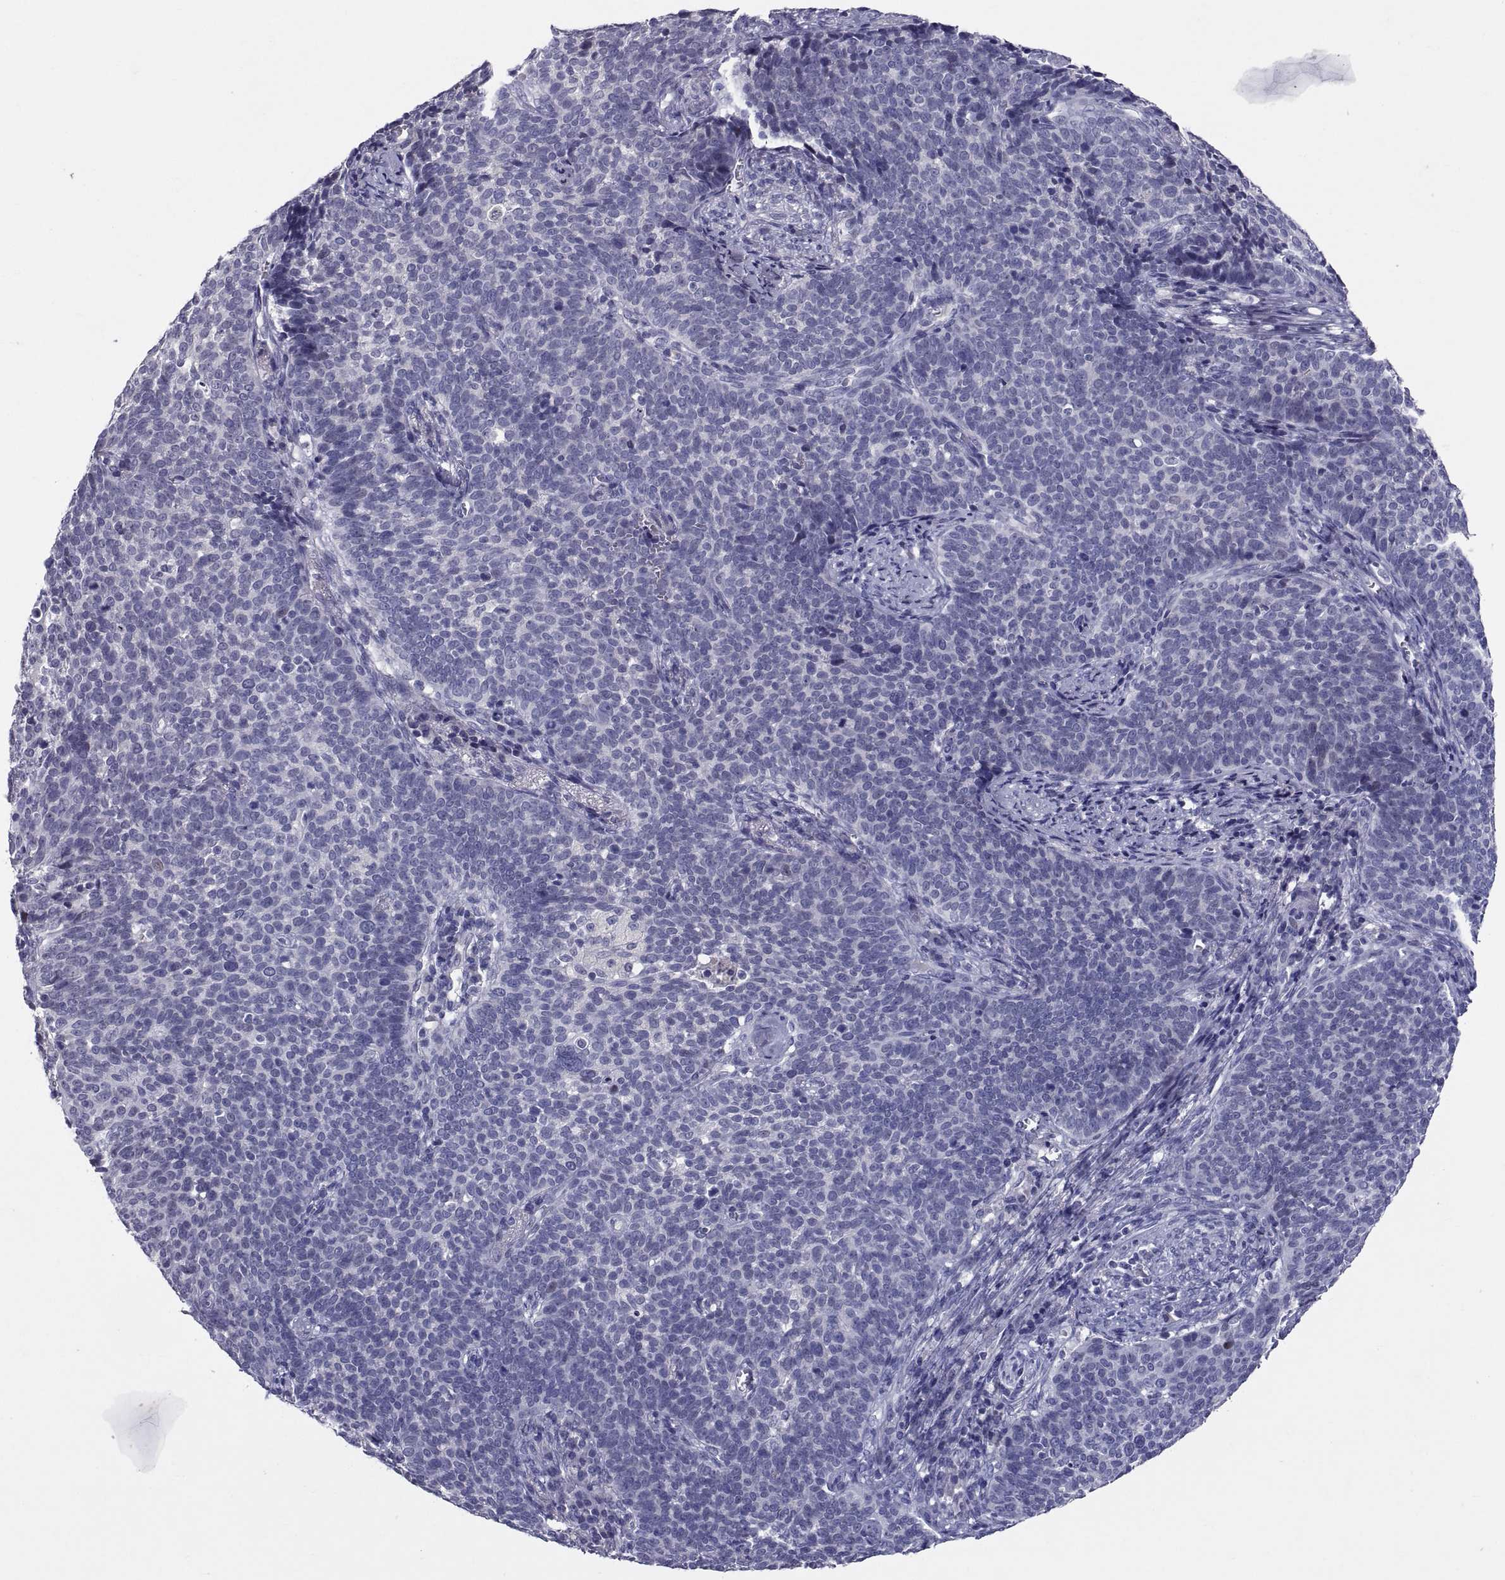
{"staining": {"intensity": "moderate", "quantity": "<25%", "location": "nuclear"}, "tissue": "cervical cancer", "cell_type": "Tumor cells", "image_type": "cancer", "snomed": [{"axis": "morphology", "description": "Squamous cell carcinoma, NOS"}, {"axis": "topography", "description": "Cervix"}], "caption": "Protein analysis of cervical cancer (squamous cell carcinoma) tissue displays moderate nuclear positivity in about <25% of tumor cells.", "gene": "PTN", "patient": {"sex": "female", "age": 39}}